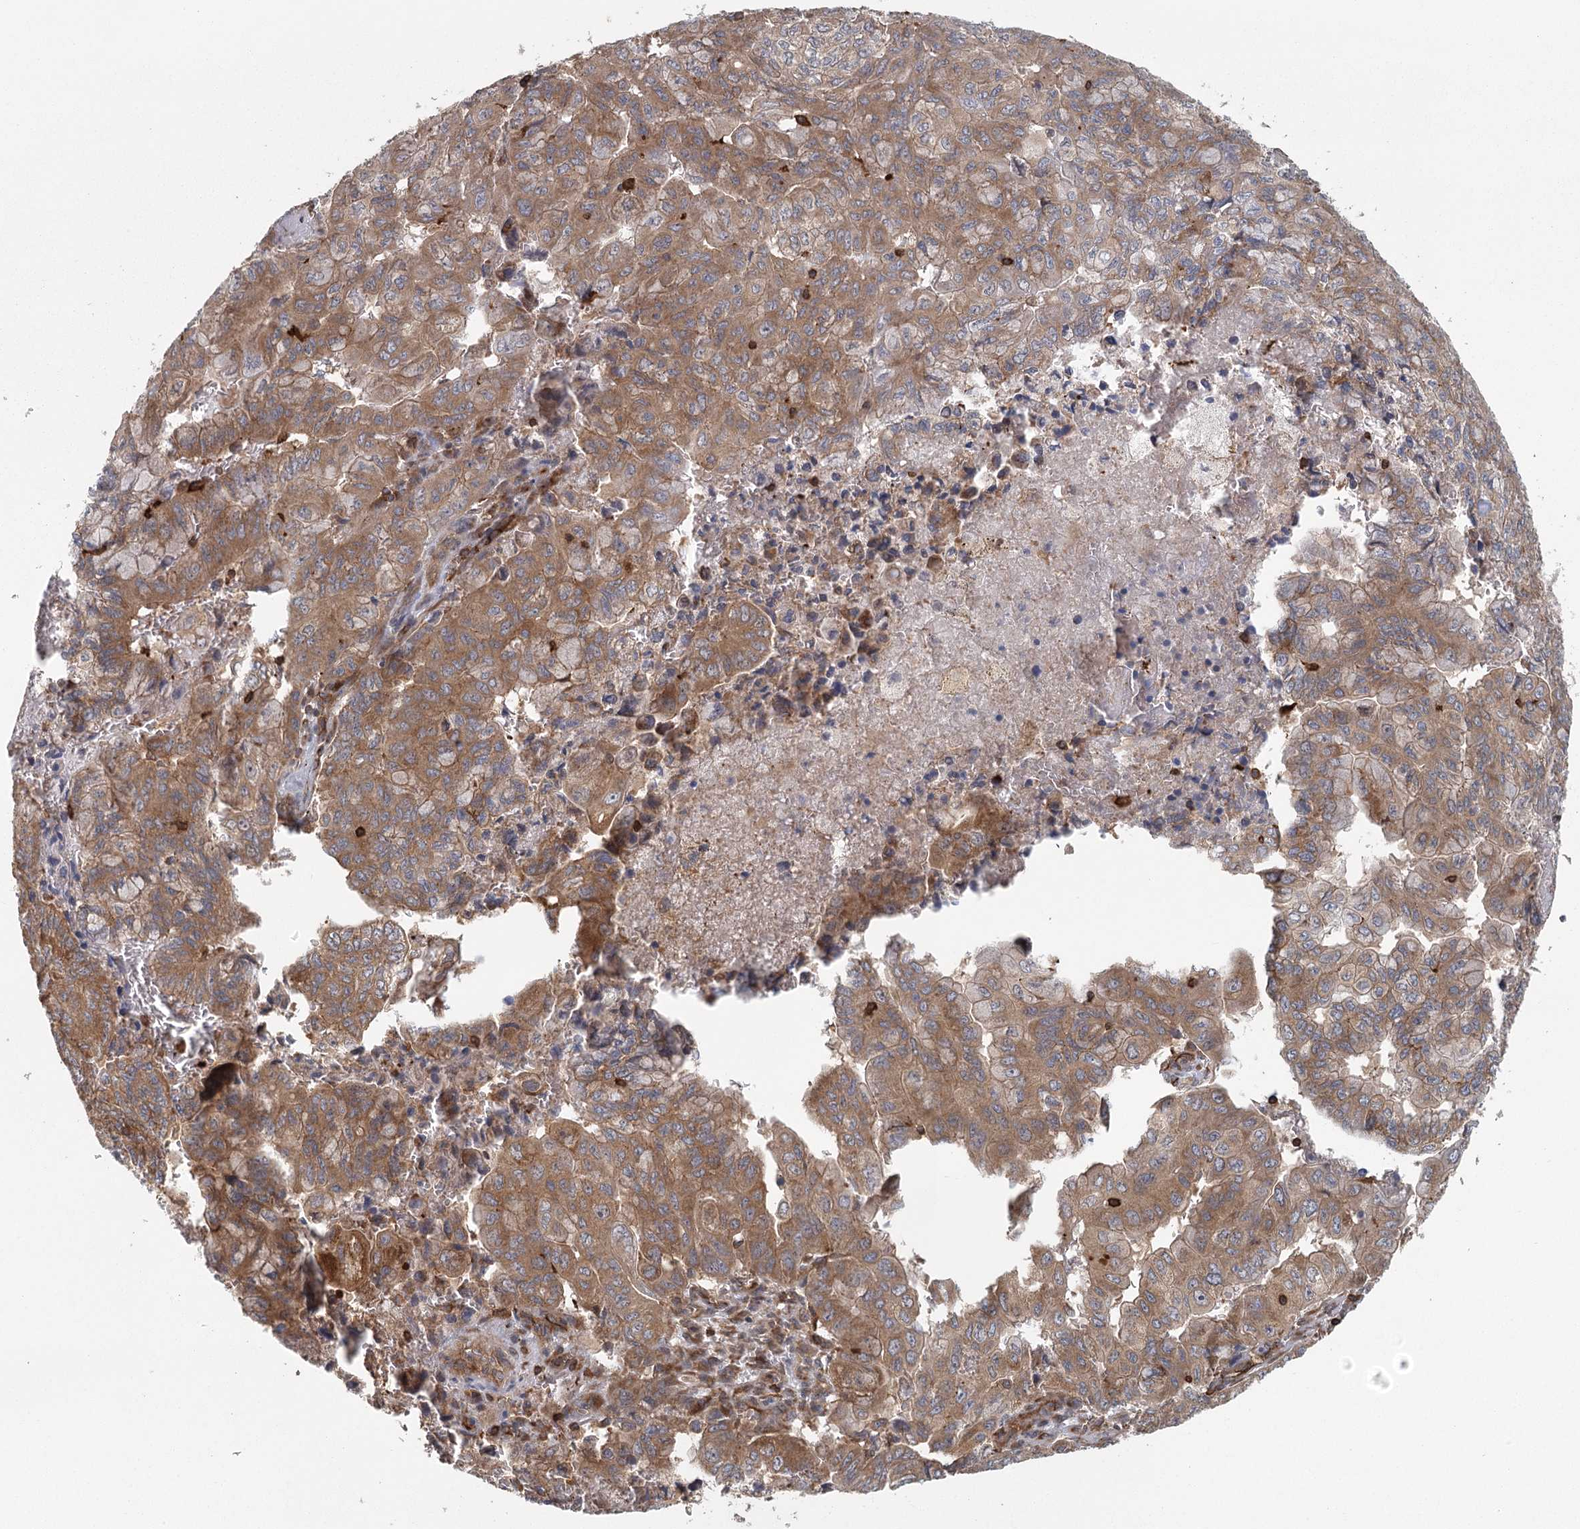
{"staining": {"intensity": "moderate", "quantity": ">75%", "location": "cytoplasmic/membranous"}, "tissue": "pancreatic cancer", "cell_type": "Tumor cells", "image_type": "cancer", "snomed": [{"axis": "morphology", "description": "Adenocarcinoma, NOS"}, {"axis": "topography", "description": "Pancreas"}], "caption": "Protein expression analysis of adenocarcinoma (pancreatic) exhibits moderate cytoplasmic/membranous expression in about >75% of tumor cells.", "gene": "PLEKHA7", "patient": {"sex": "male", "age": 51}}